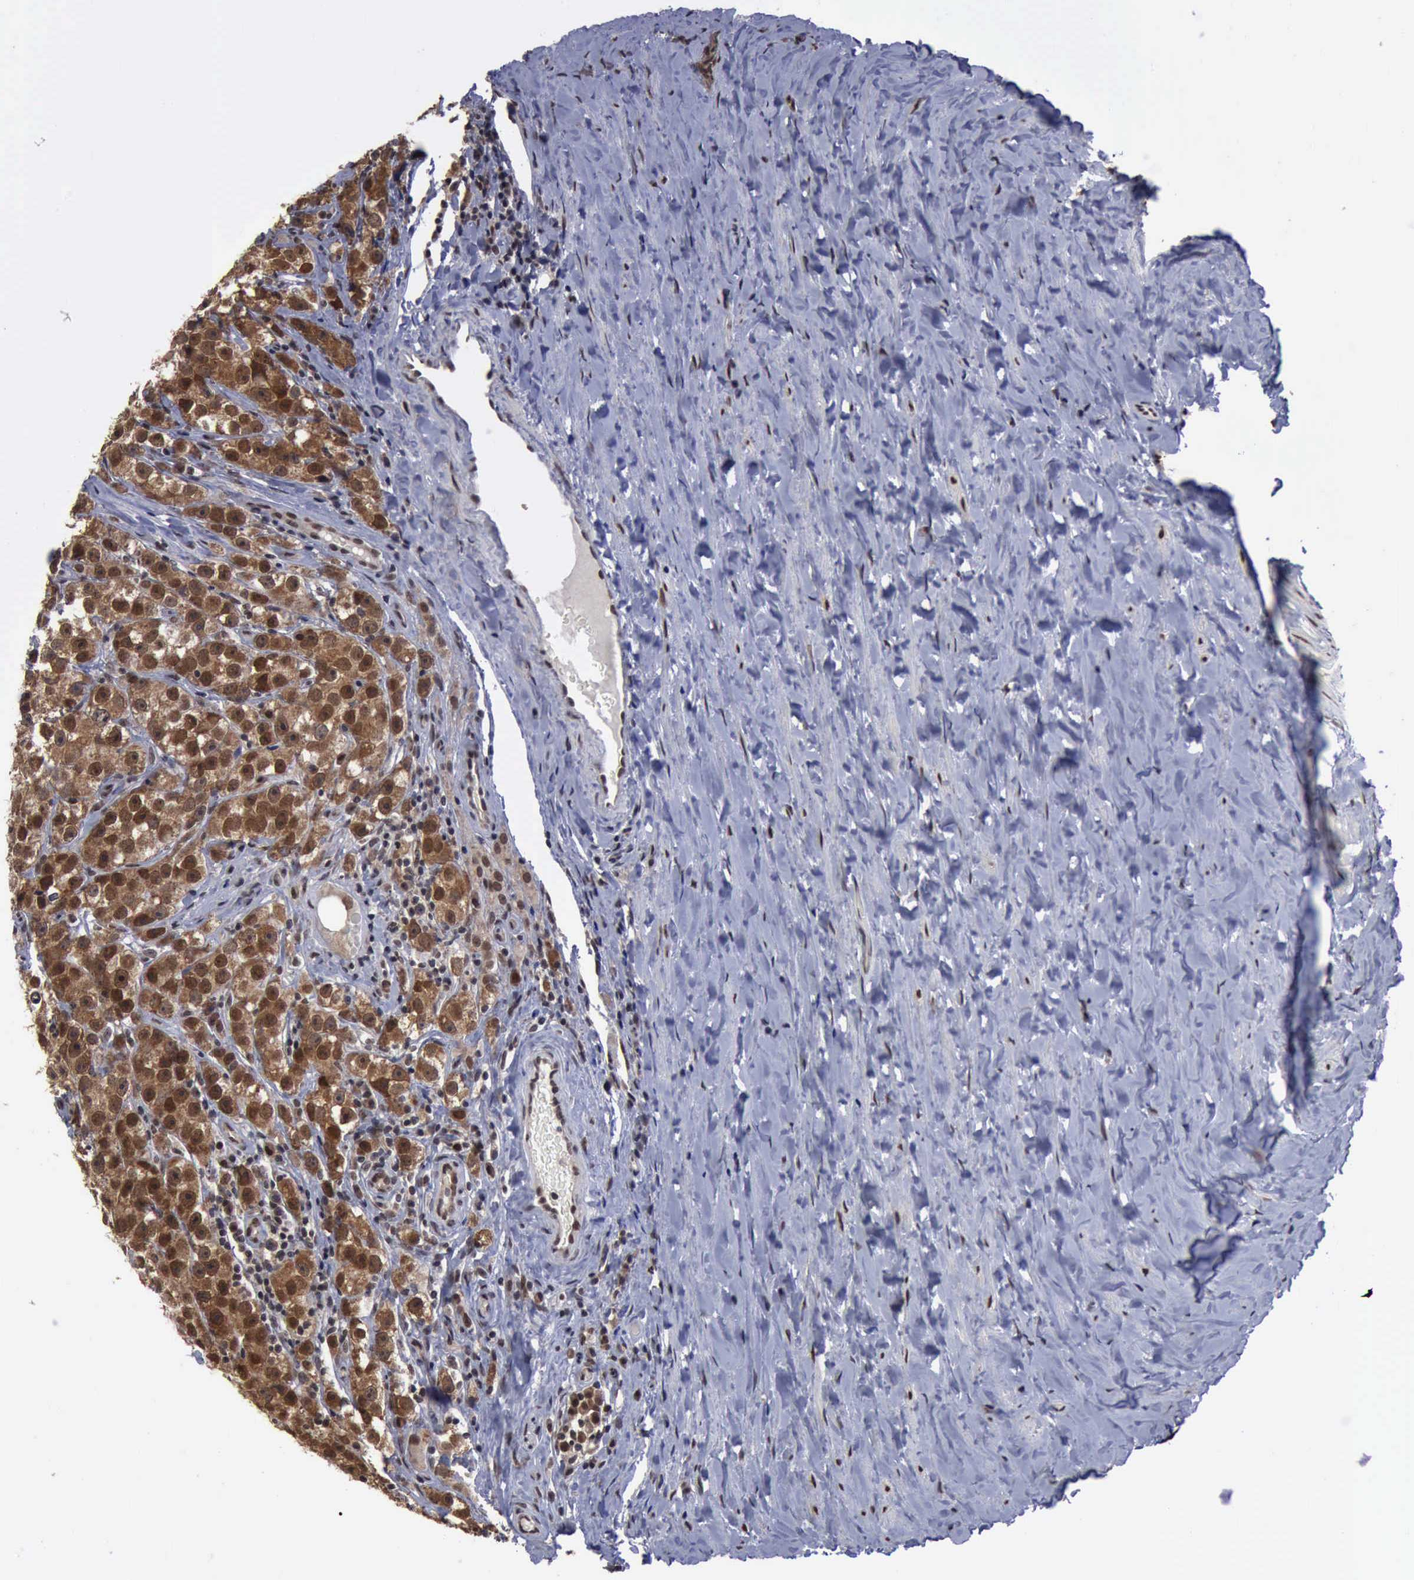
{"staining": {"intensity": "strong", "quantity": ">75%", "location": "cytoplasmic/membranous,nuclear"}, "tissue": "testis cancer", "cell_type": "Tumor cells", "image_type": "cancer", "snomed": [{"axis": "morphology", "description": "Seminoma, NOS"}, {"axis": "topography", "description": "Testis"}], "caption": "An immunohistochemistry photomicrograph of tumor tissue is shown. Protein staining in brown shows strong cytoplasmic/membranous and nuclear positivity in testis seminoma within tumor cells.", "gene": "RTCB", "patient": {"sex": "male", "age": 32}}